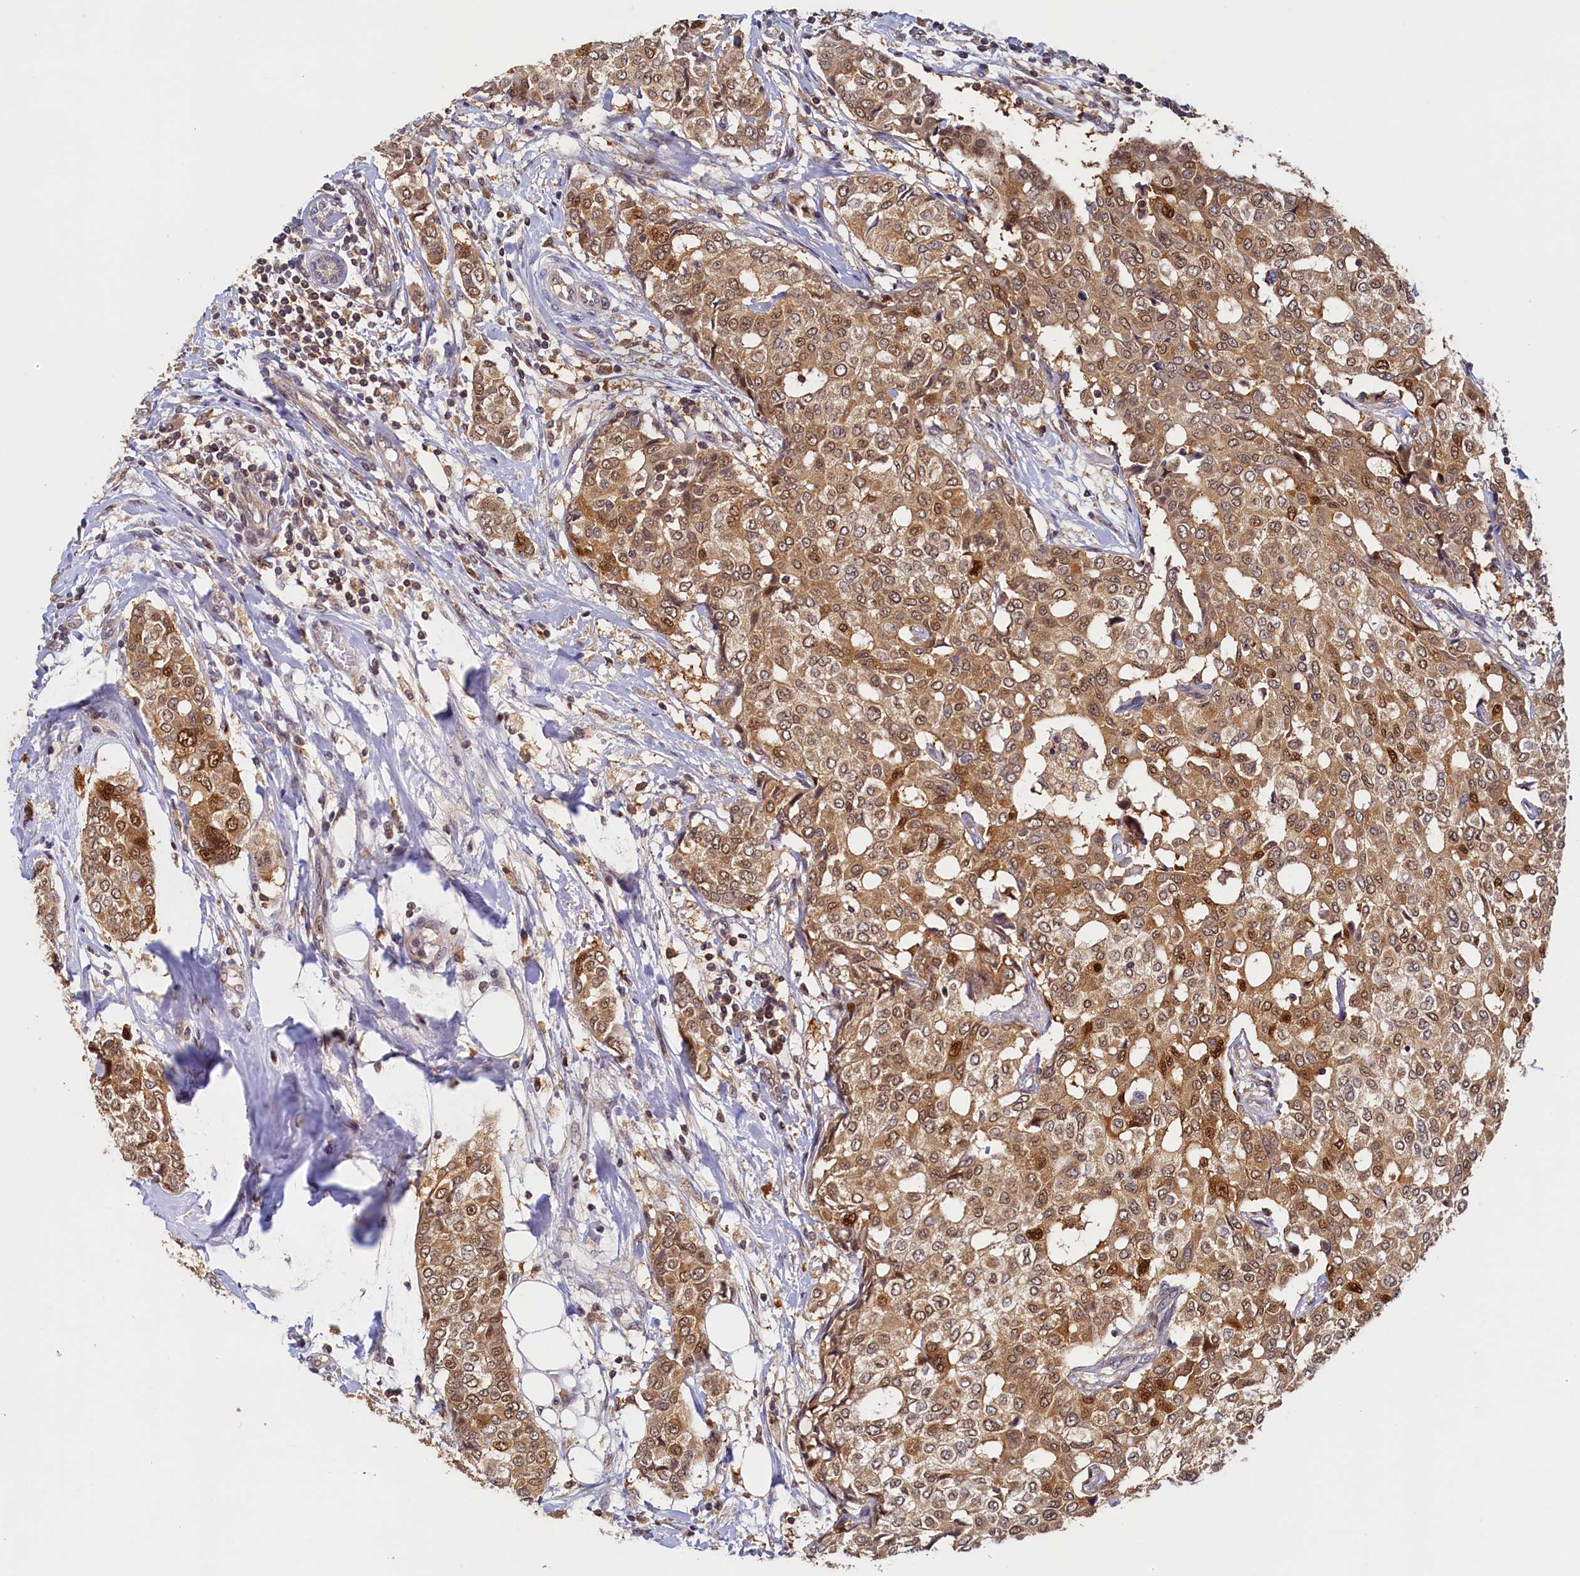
{"staining": {"intensity": "moderate", "quantity": ">75%", "location": "cytoplasmic/membranous,nuclear"}, "tissue": "breast cancer", "cell_type": "Tumor cells", "image_type": "cancer", "snomed": [{"axis": "morphology", "description": "Lobular carcinoma"}, {"axis": "topography", "description": "Breast"}], "caption": "Immunohistochemistry (DAB) staining of breast lobular carcinoma exhibits moderate cytoplasmic/membranous and nuclear protein positivity in approximately >75% of tumor cells. The protein is stained brown, and the nuclei are stained in blue (DAB IHC with brightfield microscopy, high magnification).", "gene": "PAAF1", "patient": {"sex": "female", "age": 51}}